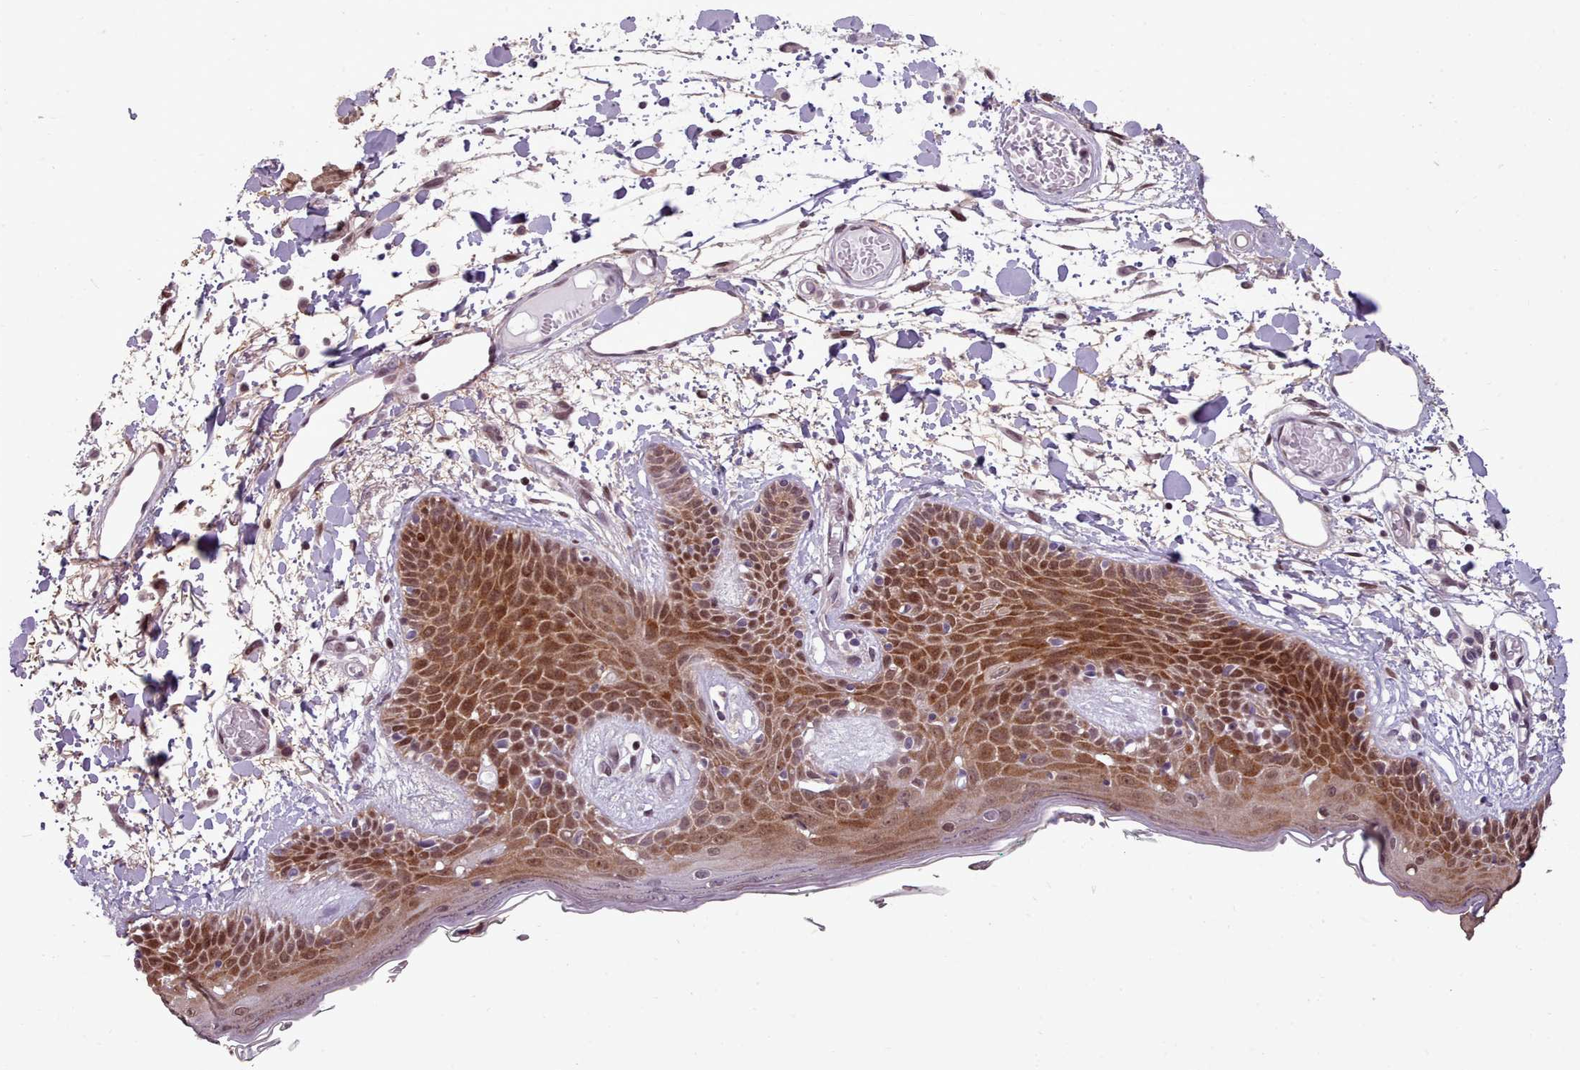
{"staining": {"intensity": "moderate", "quantity": ">75%", "location": "cytoplasmic/membranous,nuclear"}, "tissue": "skin", "cell_type": "Fibroblasts", "image_type": "normal", "snomed": [{"axis": "morphology", "description": "Normal tissue, NOS"}, {"axis": "topography", "description": "Skin"}], "caption": "Protein expression by immunohistochemistry (IHC) exhibits moderate cytoplasmic/membranous,nuclear positivity in about >75% of fibroblasts in unremarkable skin. Immunohistochemistry stains the protein in brown and the nuclei are stained blue.", "gene": "ENSA", "patient": {"sex": "male", "age": 79}}